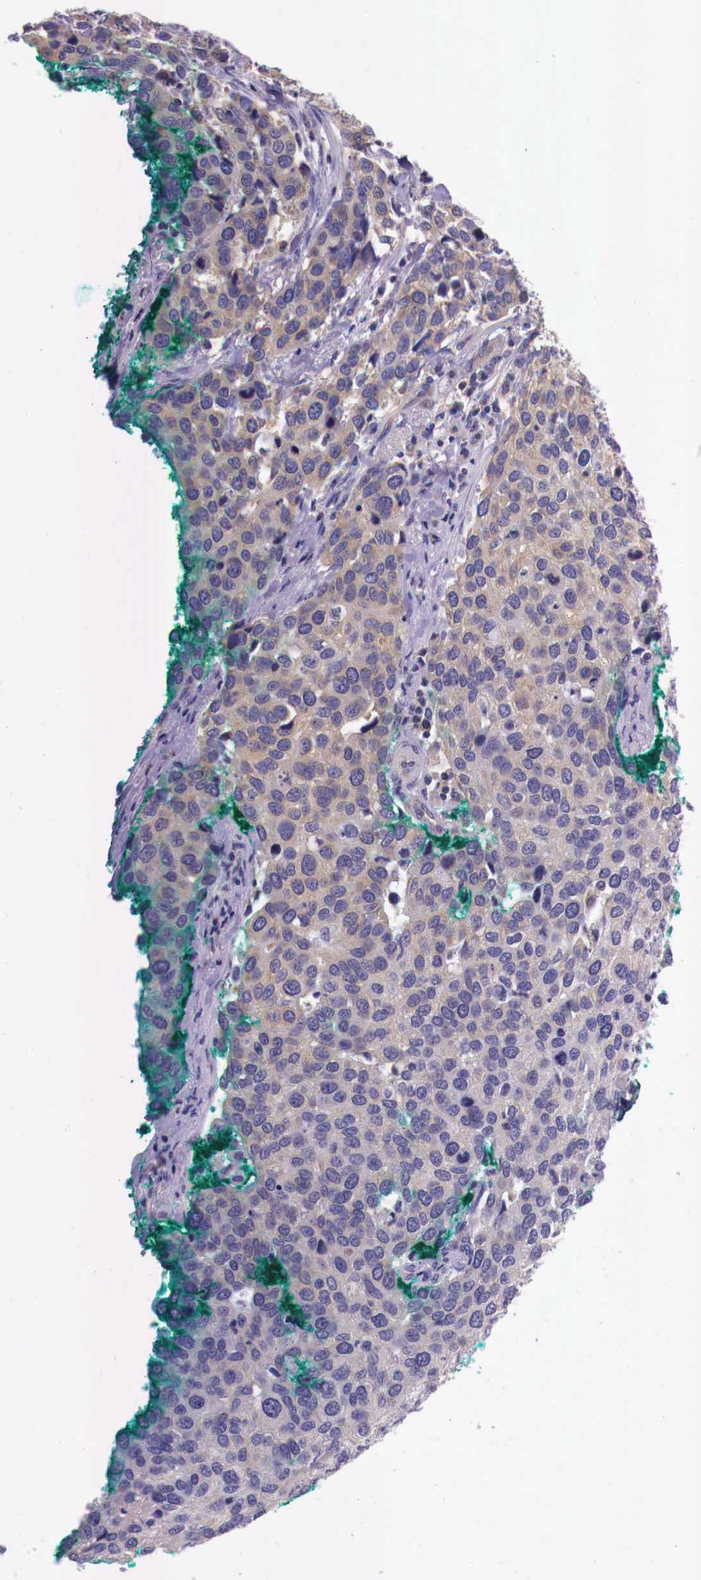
{"staining": {"intensity": "weak", "quantity": "25%-75%", "location": "cytoplasmic/membranous"}, "tissue": "cervical cancer", "cell_type": "Tumor cells", "image_type": "cancer", "snomed": [{"axis": "morphology", "description": "Squamous cell carcinoma, NOS"}, {"axis": "topography", "description": "Cervix"}], "caption": "Squamous cell carcinoma (cervical) stained with DAB (3,3'-diaminobenzidine) immunohistochemistry demonstrates low levels of weak cytoplasmic/membranous staining in about 25%-75% of tumor cells.", "gene": "GRIPAP1", "patient": {"sex": "female", "age": 54}}